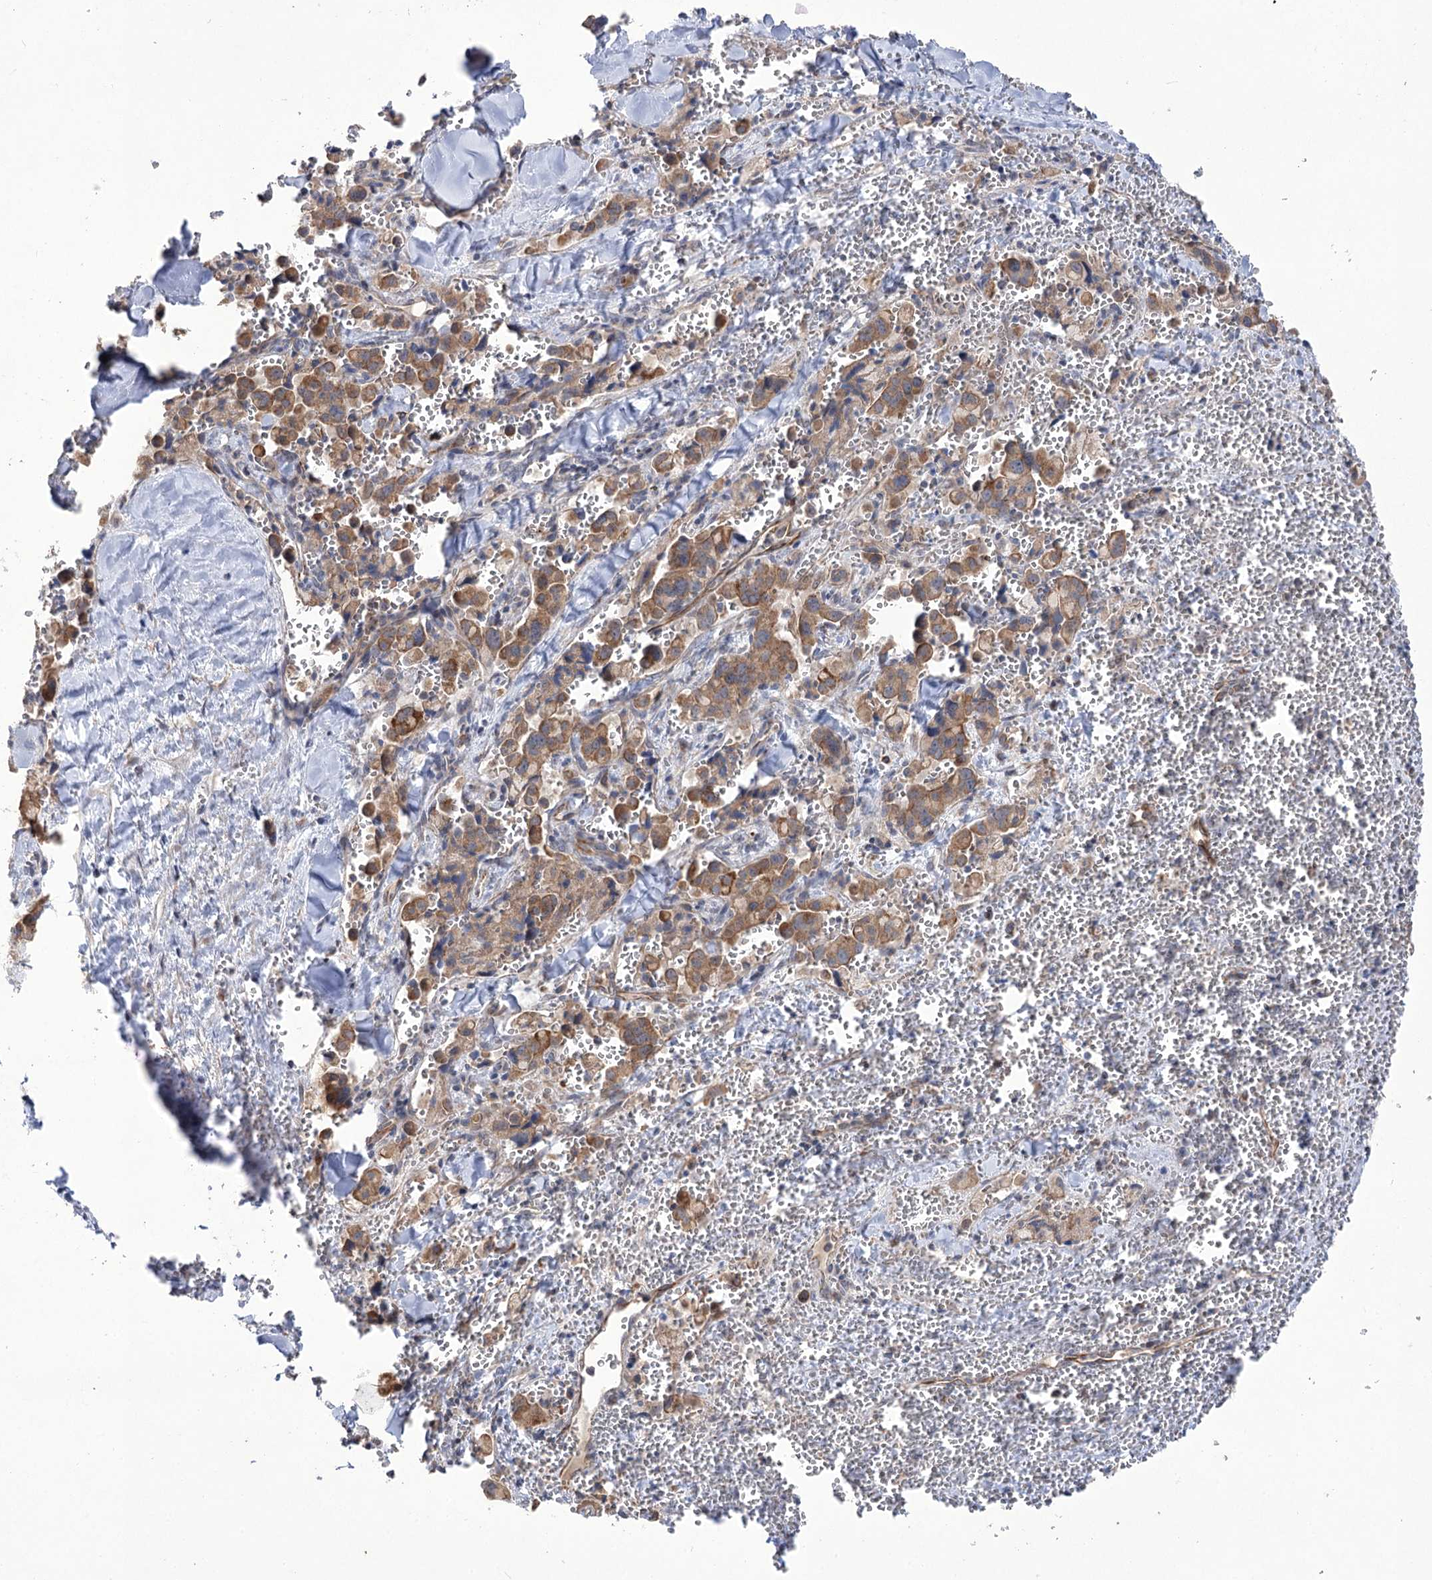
{"staining": {"intensity": "moderate", "quantity": ">75%", "location": "cytoplasmic/membranous"}, "tissue": "pancreatic cancer", "cell_type": "Tumor cells", "image_type": "cancer", "snomed": [{"axis": "morphology", "description": "Adenocarcinoma, NOS"}, {"axis": "topography", "description": "Pancreas"}], "caption": "Protein staining demonstrates moderate cytoplasmic/membranous expression in about >75% of tumor cells in adenocarcinoma (pancreatic).", "gene": "ECHDC3", "patient": {"sex": "male", "age": 65}}